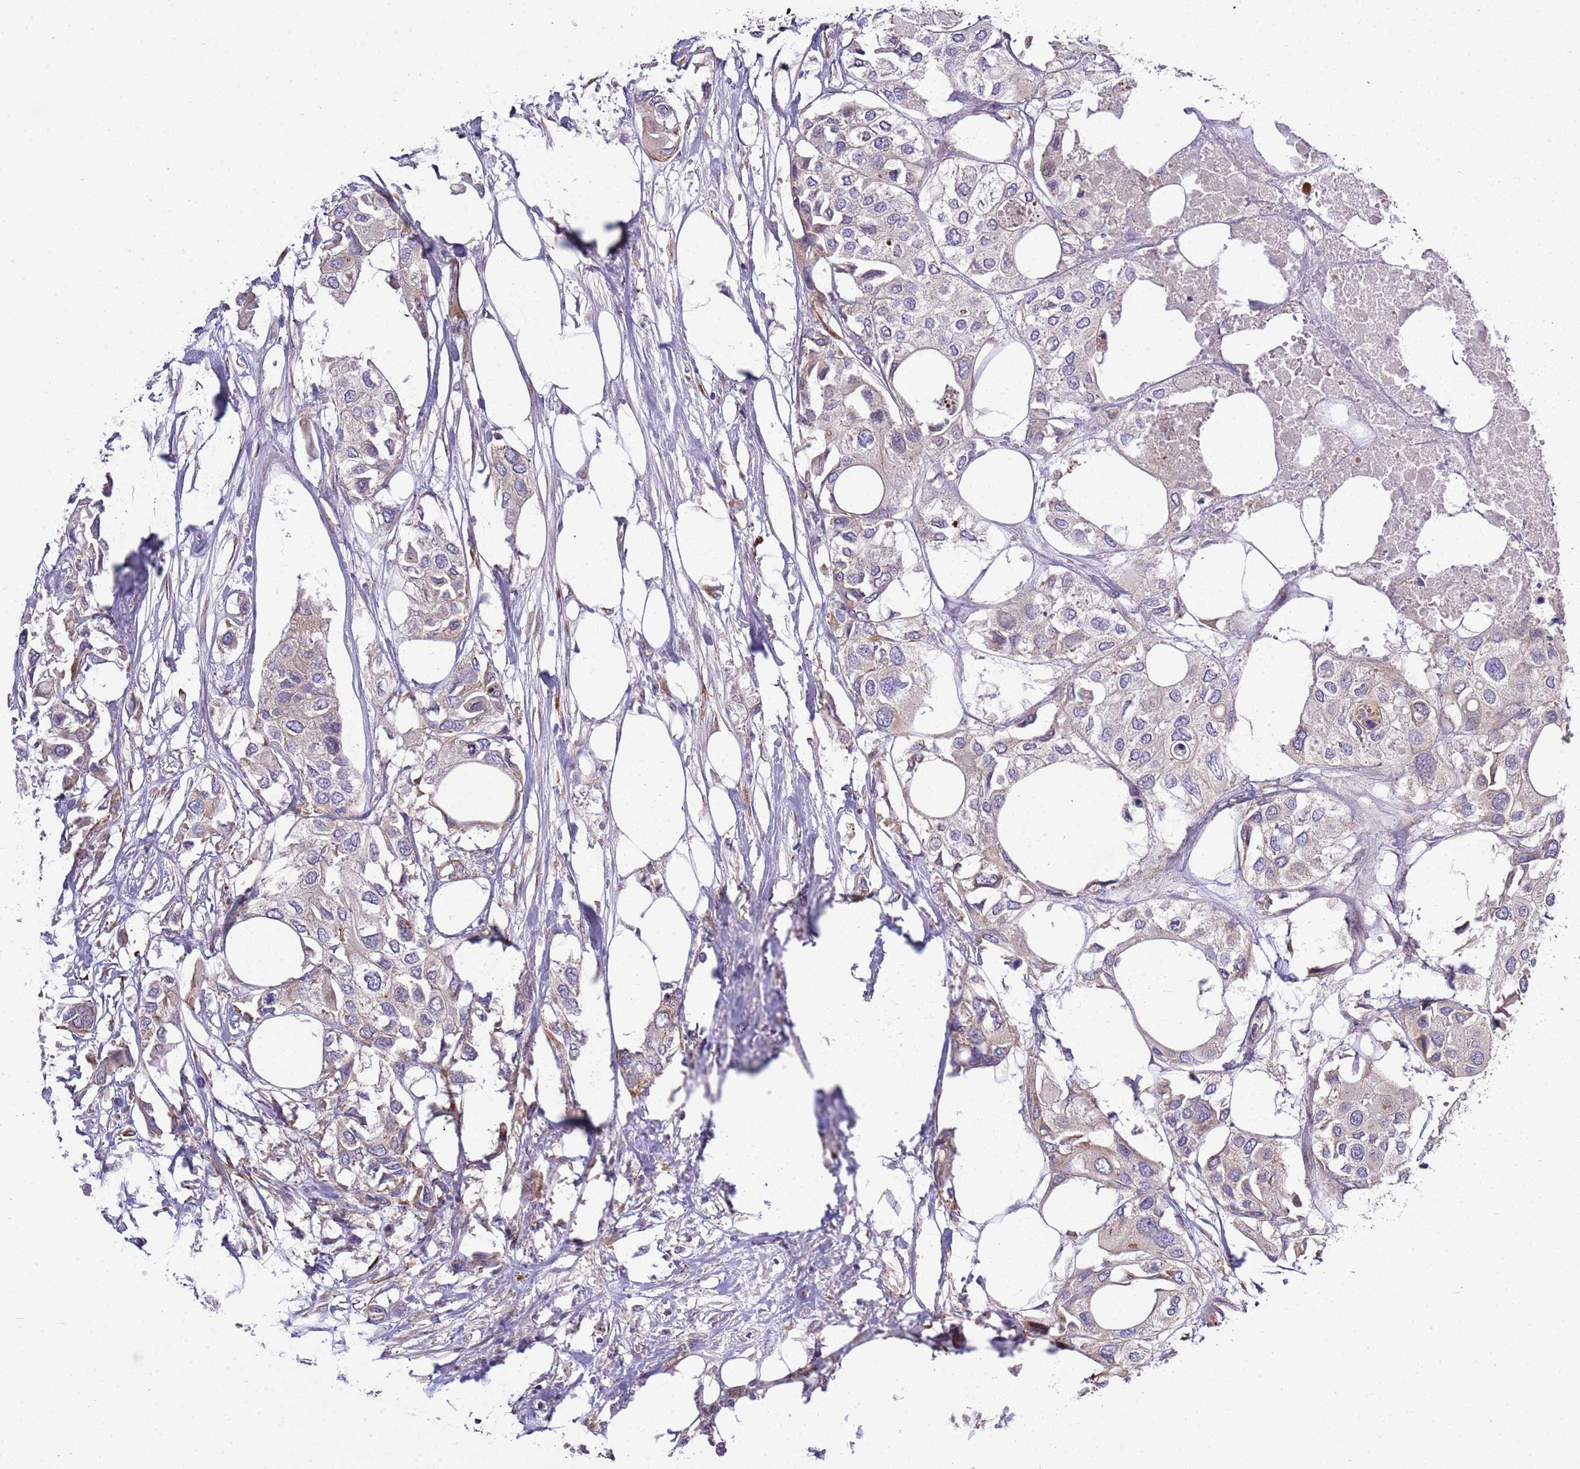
{"staining": {"intensity": "weak", "quantity": "<25%", "location": "cytoplasmic/membranous"}, "tissue": "urothelial cancer", "cell_type": "Tumor cells", "image_type": "cancer", "snomed": [{"axis": "morphology", "description": "Urothelial carcinoma, High grade"}, {"axis": "topography", "description": "Urinary bladder"}], "caption": "Human urothelial cancer stained for a protein using immunohistochemistry reveals no expression in tumor cells.", "gene": "GNL1", "patient": {"sex": "male", "age": 64}}